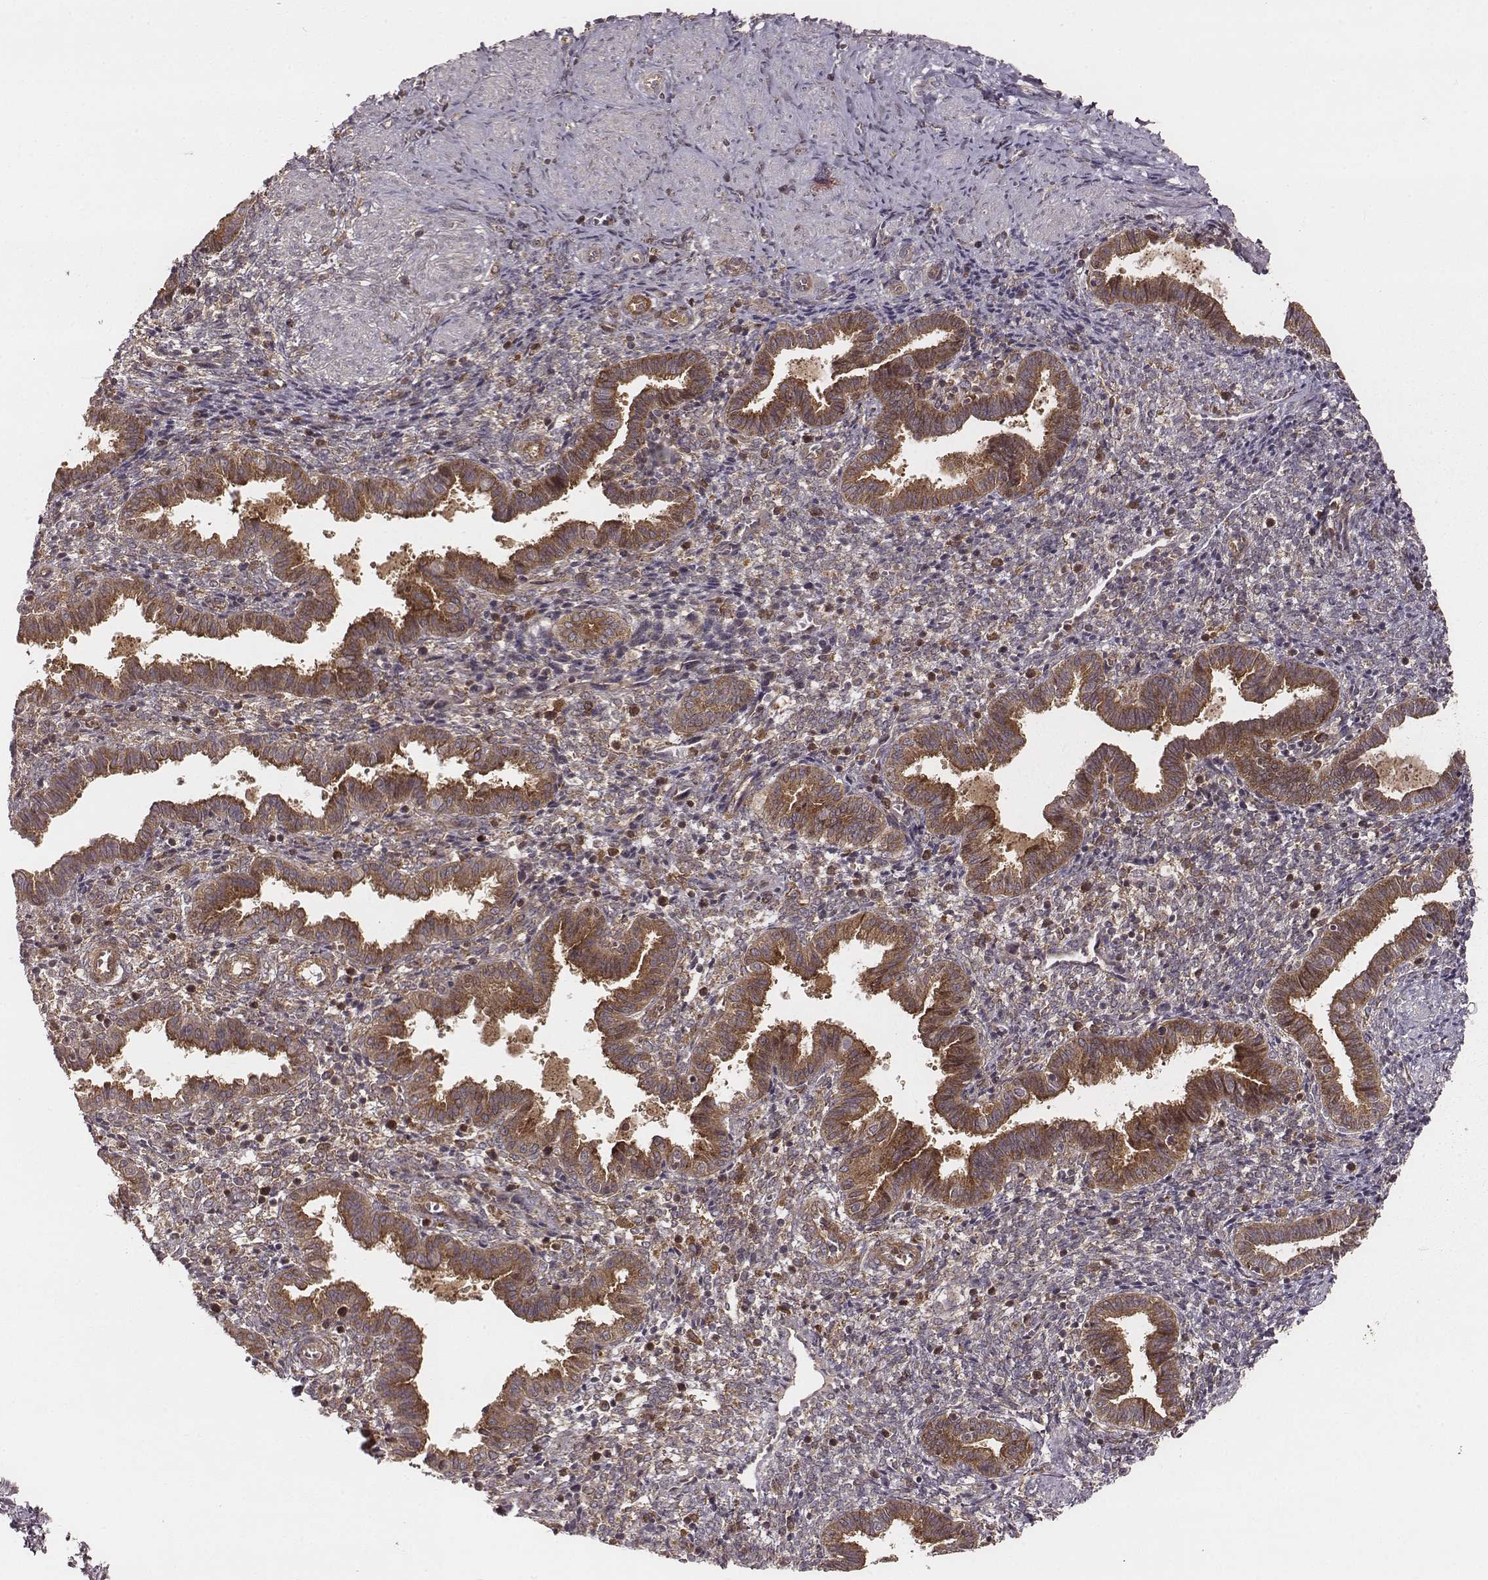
{"staining": {"intensity": "moderate", "quantity": "<25%", "location": "cytoplasmic/membranous"}, "tissue": "endometrium", "cell_type": "Cells in endometrial stroma", "image_type": "normal", "snomed": [{"axis": "morphology", "description": "Normal tissue, NOS"}, {"axis": "topography", "description": "Endometrium"}], "caption": "Immunohistochemical staining of normal human endometrium demonstrates moderate cytoplasmic/membranous protein positivity in approximately <25% of cells in endometrial stroma. (brown staining indicates protein expression, while blue staining denotes nuclei).", "gene": "VPS26A", "patient": {"sex": "female", "age": 37}}